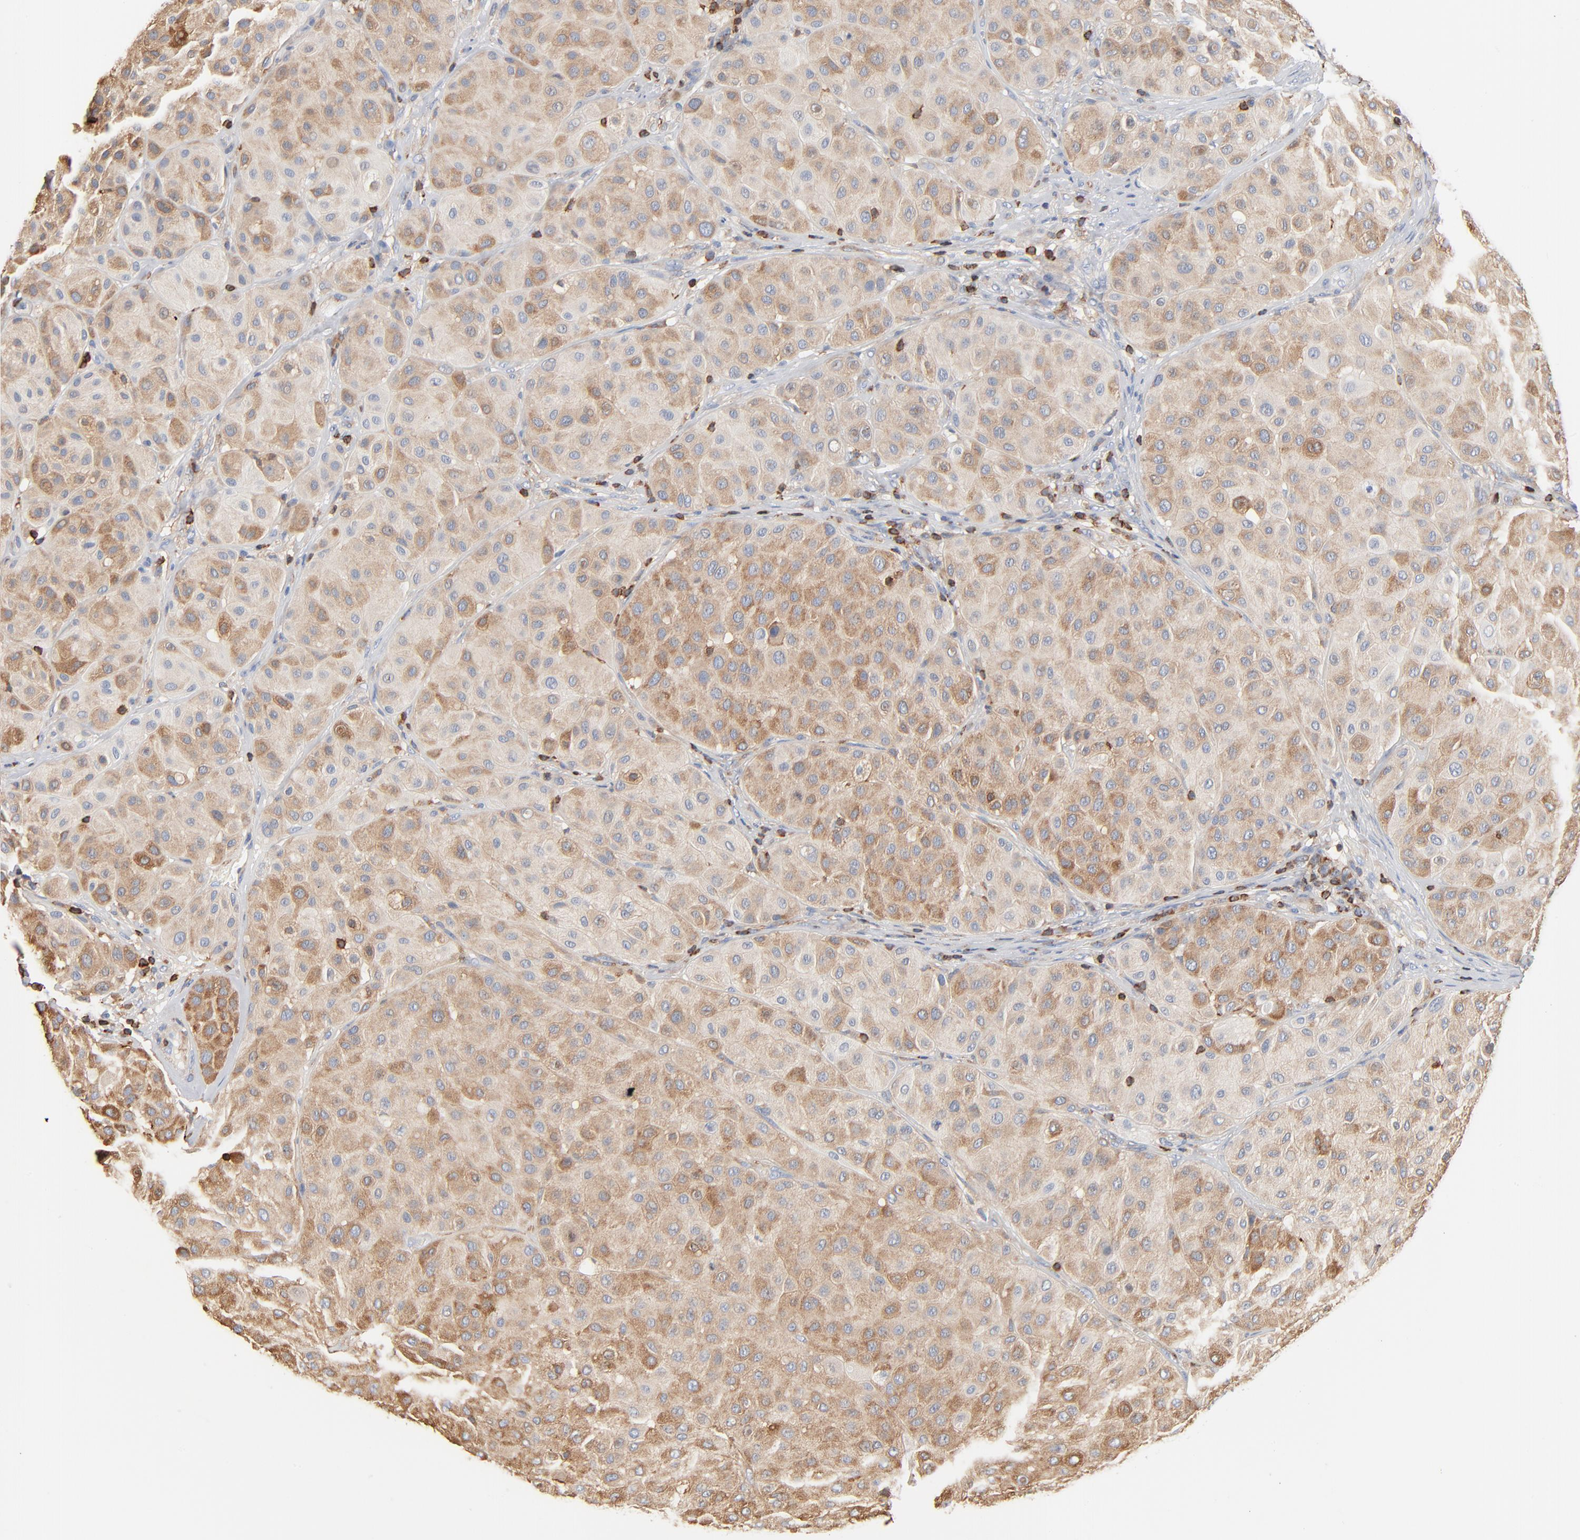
{"staining": {"intensity": "weak", "quantity": ">75%", "location": "cytoplasmic/membranous"}, "tissue": "melanoma", "cell_type": "Tumor cells", "image_type": "cancer", "snomed": [{"axis": "morphology", "description": "Normal tissue, NOS"}, {"axis": "morphology", "description": "Malignant melanoma, Metastatic site"}, {"axis": "topography", "description": "Skin"}], "caption": "Immunohistochemical staining of human melanoma demonstrates low levels of weak cytoplasmic/membranous protein positivity in about >75% of tumor cells.", "gene": "SH3KBP1", "patient": {"sex": "male", "age": 41}}